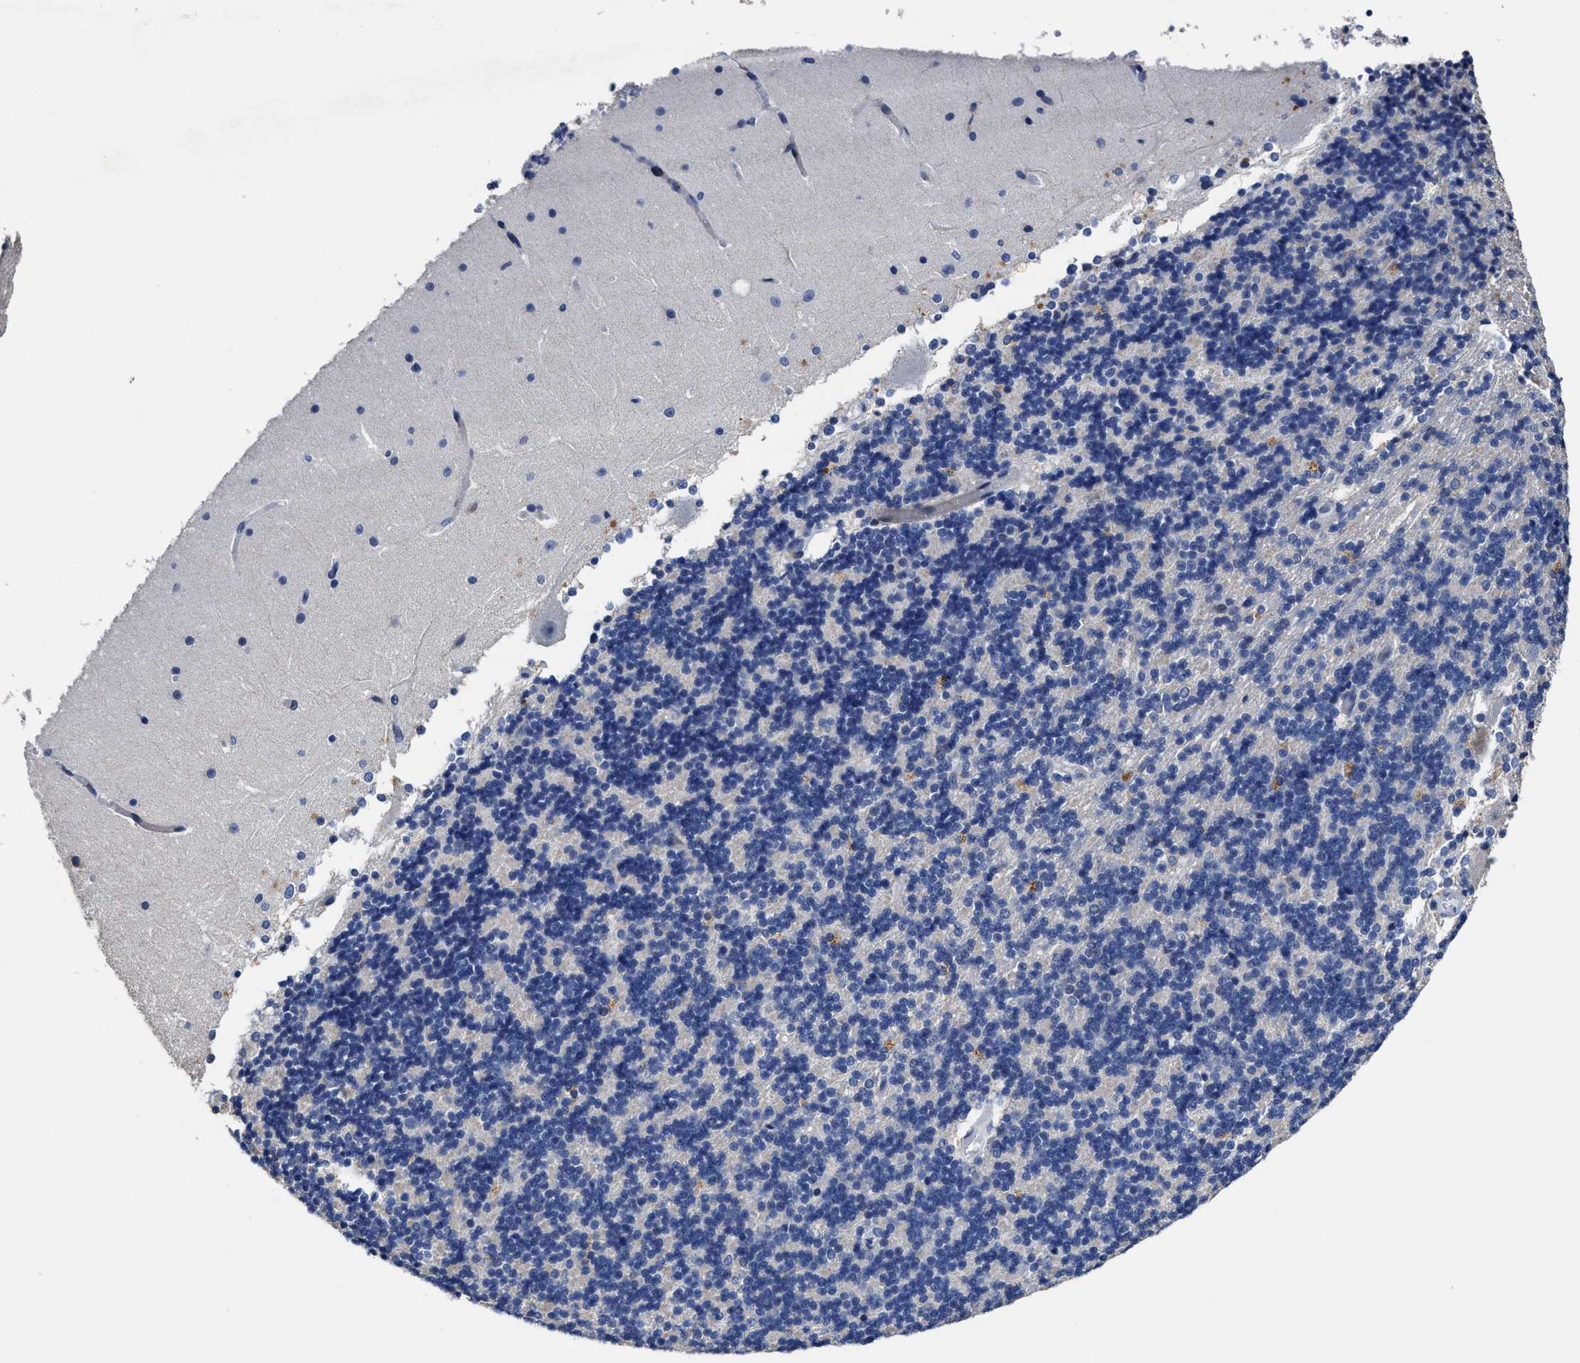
{"staining": {"intensity": "negative", "quantity": "none", "location": "none"}, "tissue": "cerebellum", "cell_type": "Cells in granular layer", "image_type": "normal", "snomed": [{"axis": "morphology", "description": "Normal tissue, NOS"}, {"axis": "topography", "description": "Cerebellum"}], "caption": "Immunohistochemistry (IHC) of benign cerebellum exhibits no positivity in cells in granular layer.", "gene": "ZFAT", "patient": {"sex": "female", "age": 19}}